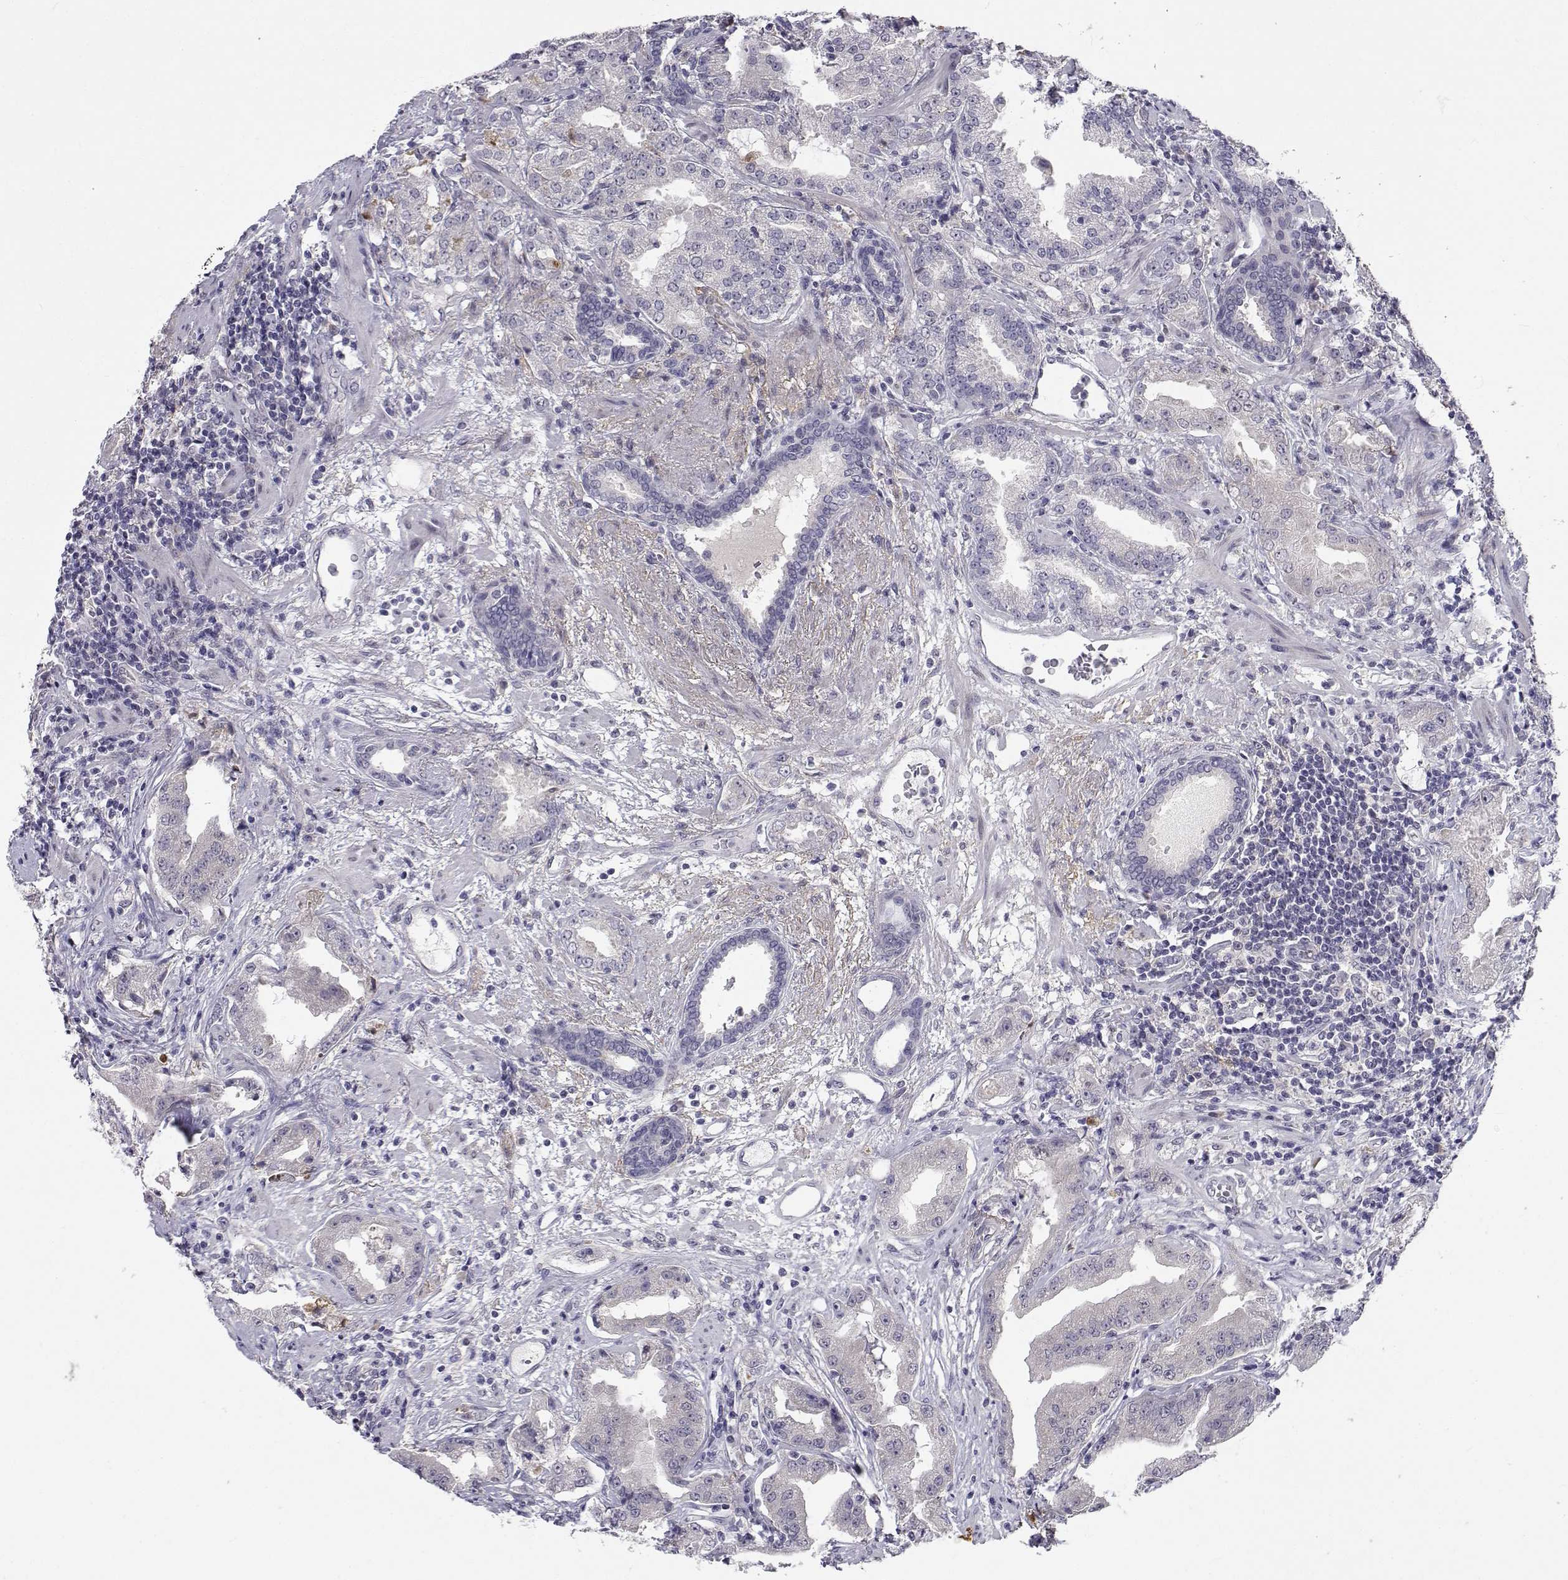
{"staining": {"intensity": "negative", "quantity": "none", "location": "none"}, "tissue": "prostate cancer", "cell_type": "Tumor cells", "image_type": "cancer", "snomed": [{"axis": "morphology", "description": "Adenocarcinoma, Low grade"}, {"axis": "topography", "description": "Prostate"}], "caption": "Immunohistochemical staining of human prostate cancer (adenocarcinoma (low-grade)) exhibits no significant positivity in tumor cells.", "gene": "SLC6A3", "patient": {"sex": "male", "age": 62}}